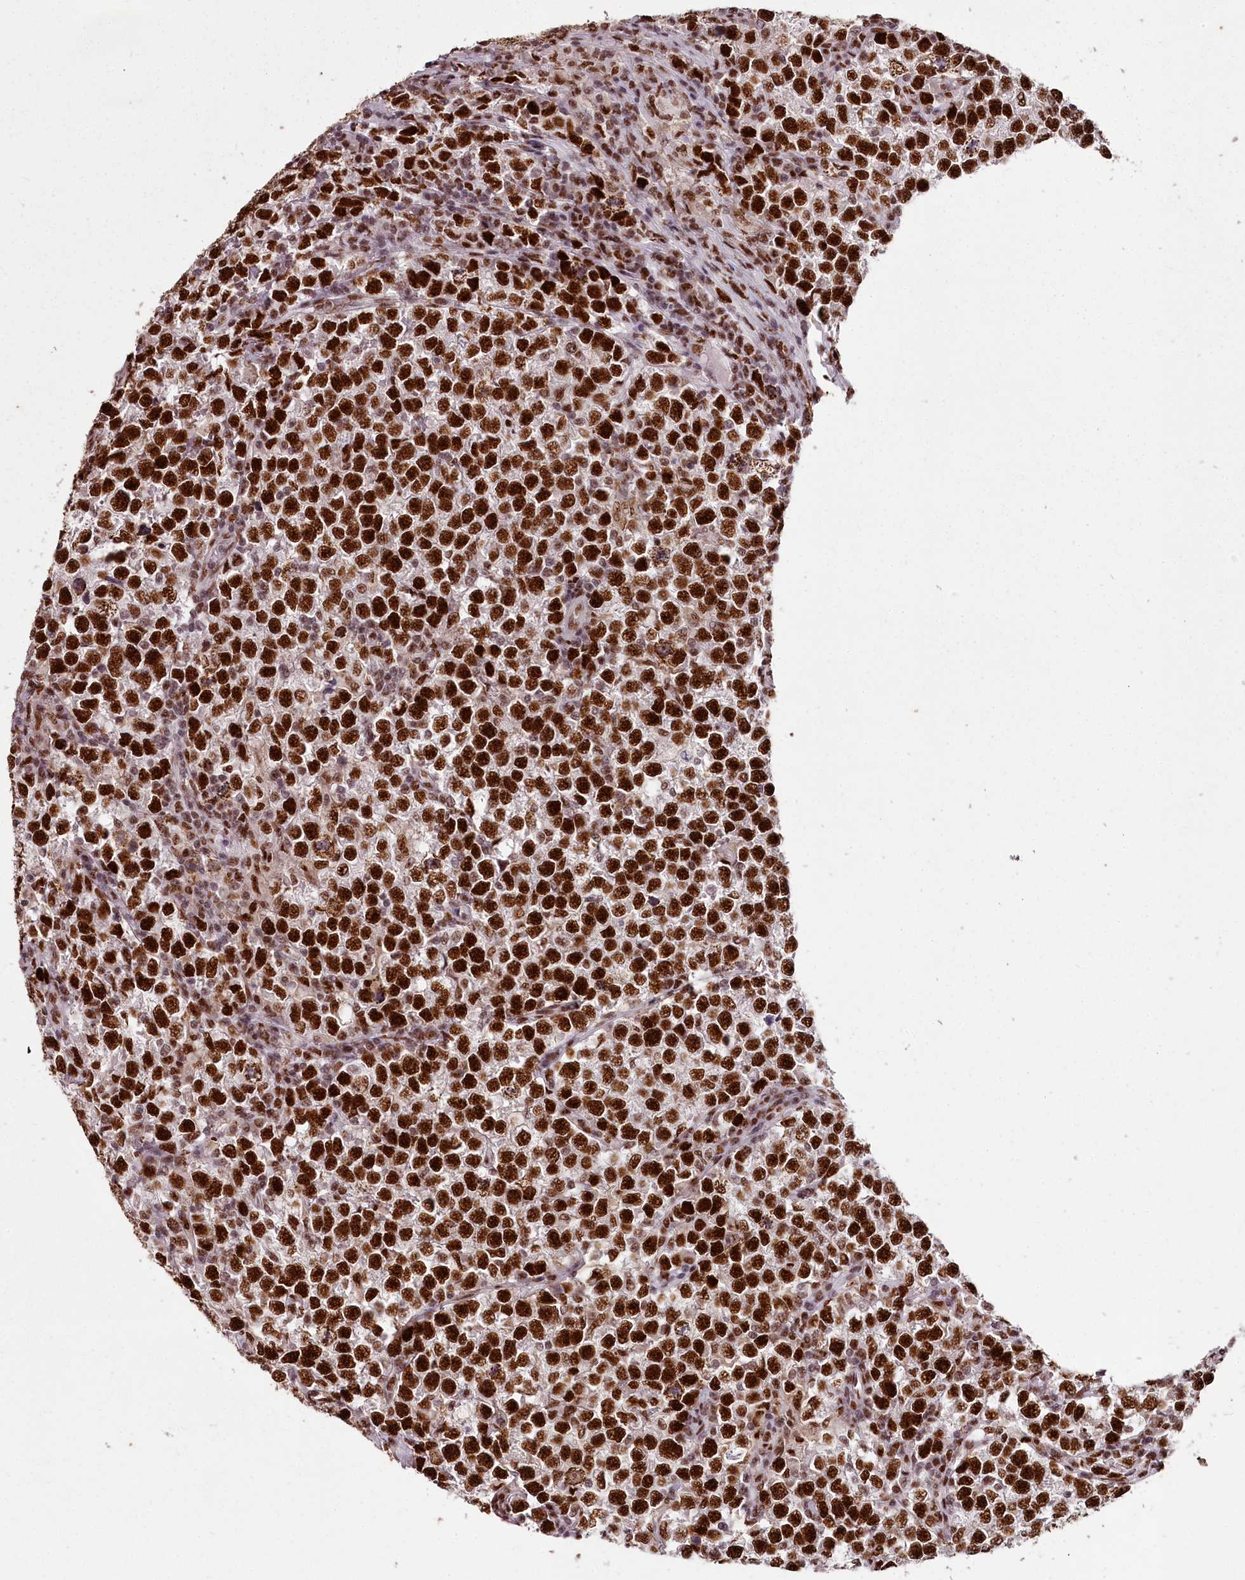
{"staining": {"intensity": "strong", "quantity": ">75%", "location": "nuclear"}, "tissue": "testis cancer", "cell_type": "Tumor cells", "image_type": "cancer", "snomed": [{"axis": "morphology", "description": "Normal tissue, NOS"}, {"axis": "morphology", "description": "Seminoma, NOS"}, {"axis": "topography", "description": "Testis"}], "caption": "Tumor cells display strong nuclear staining in approximately >75% of cells in testis cancer (seminoma).", "gene": "PSPC1", "patient": {"sex": "male", "age": 43}}